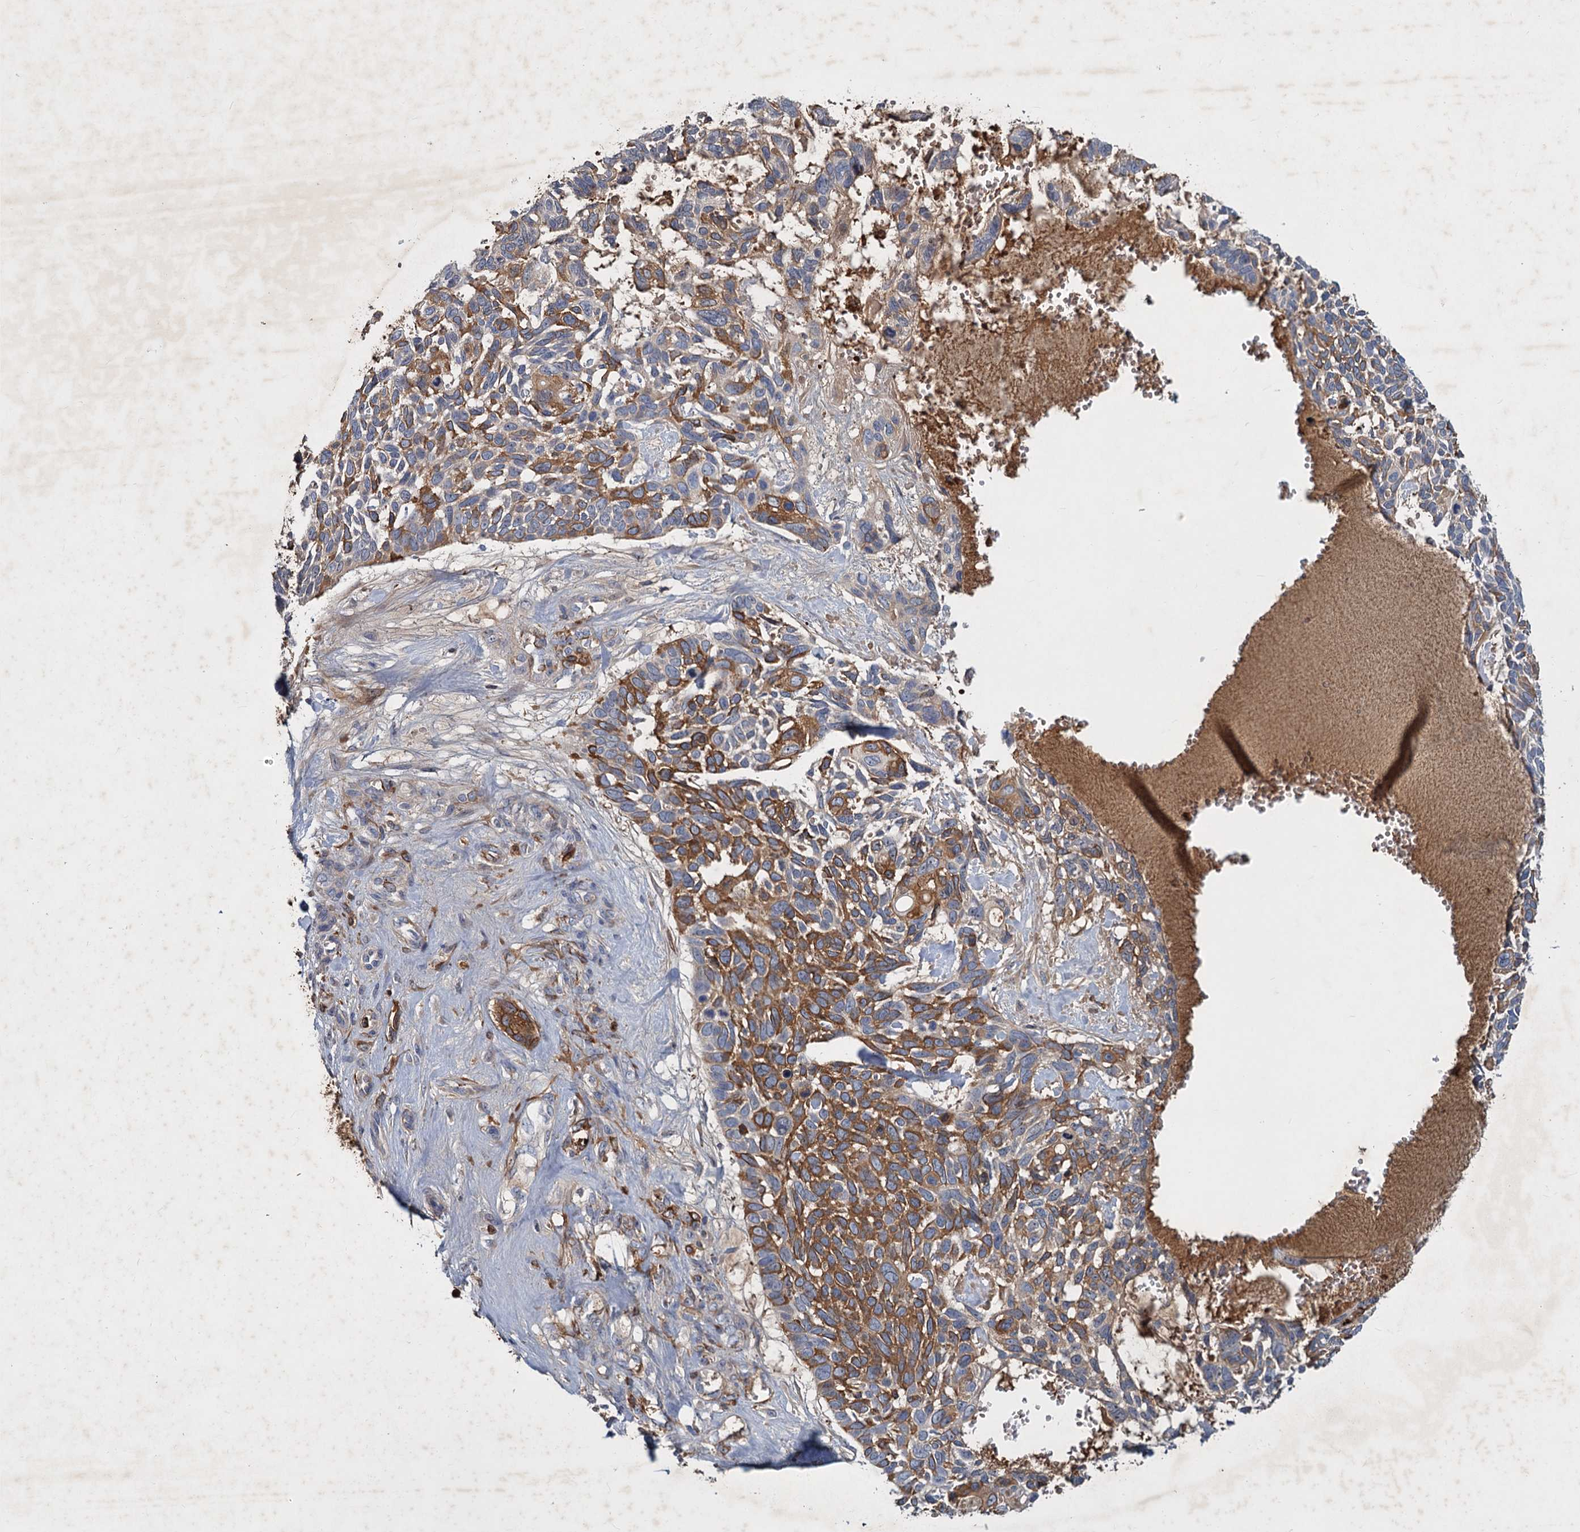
{"staining": {"intensity": "moderate", "quantity": "25%-75%", "location": "cytoplasmic/membranous"}, "tissue": "skin cancer", "cell_type": "Tumor cells", "image_type": "cancer", "snomed": [{"axis": "morphology", "description": "Basal cell carcinoma"}, {"axis": "topography", "description": "Skin"}], "caption": "Moderate cytoplasmic/membranous positivity is appreciated in approximately 25%-75% of tumor cells in basal cell carcinoma (skin). The staining is performed using DAB brown chromogen to label protein expression. The nuclei are counter-stained blue using hematoxylin.", "gene": "CHRD", "patient": {"sex": "male", "age": 88}}